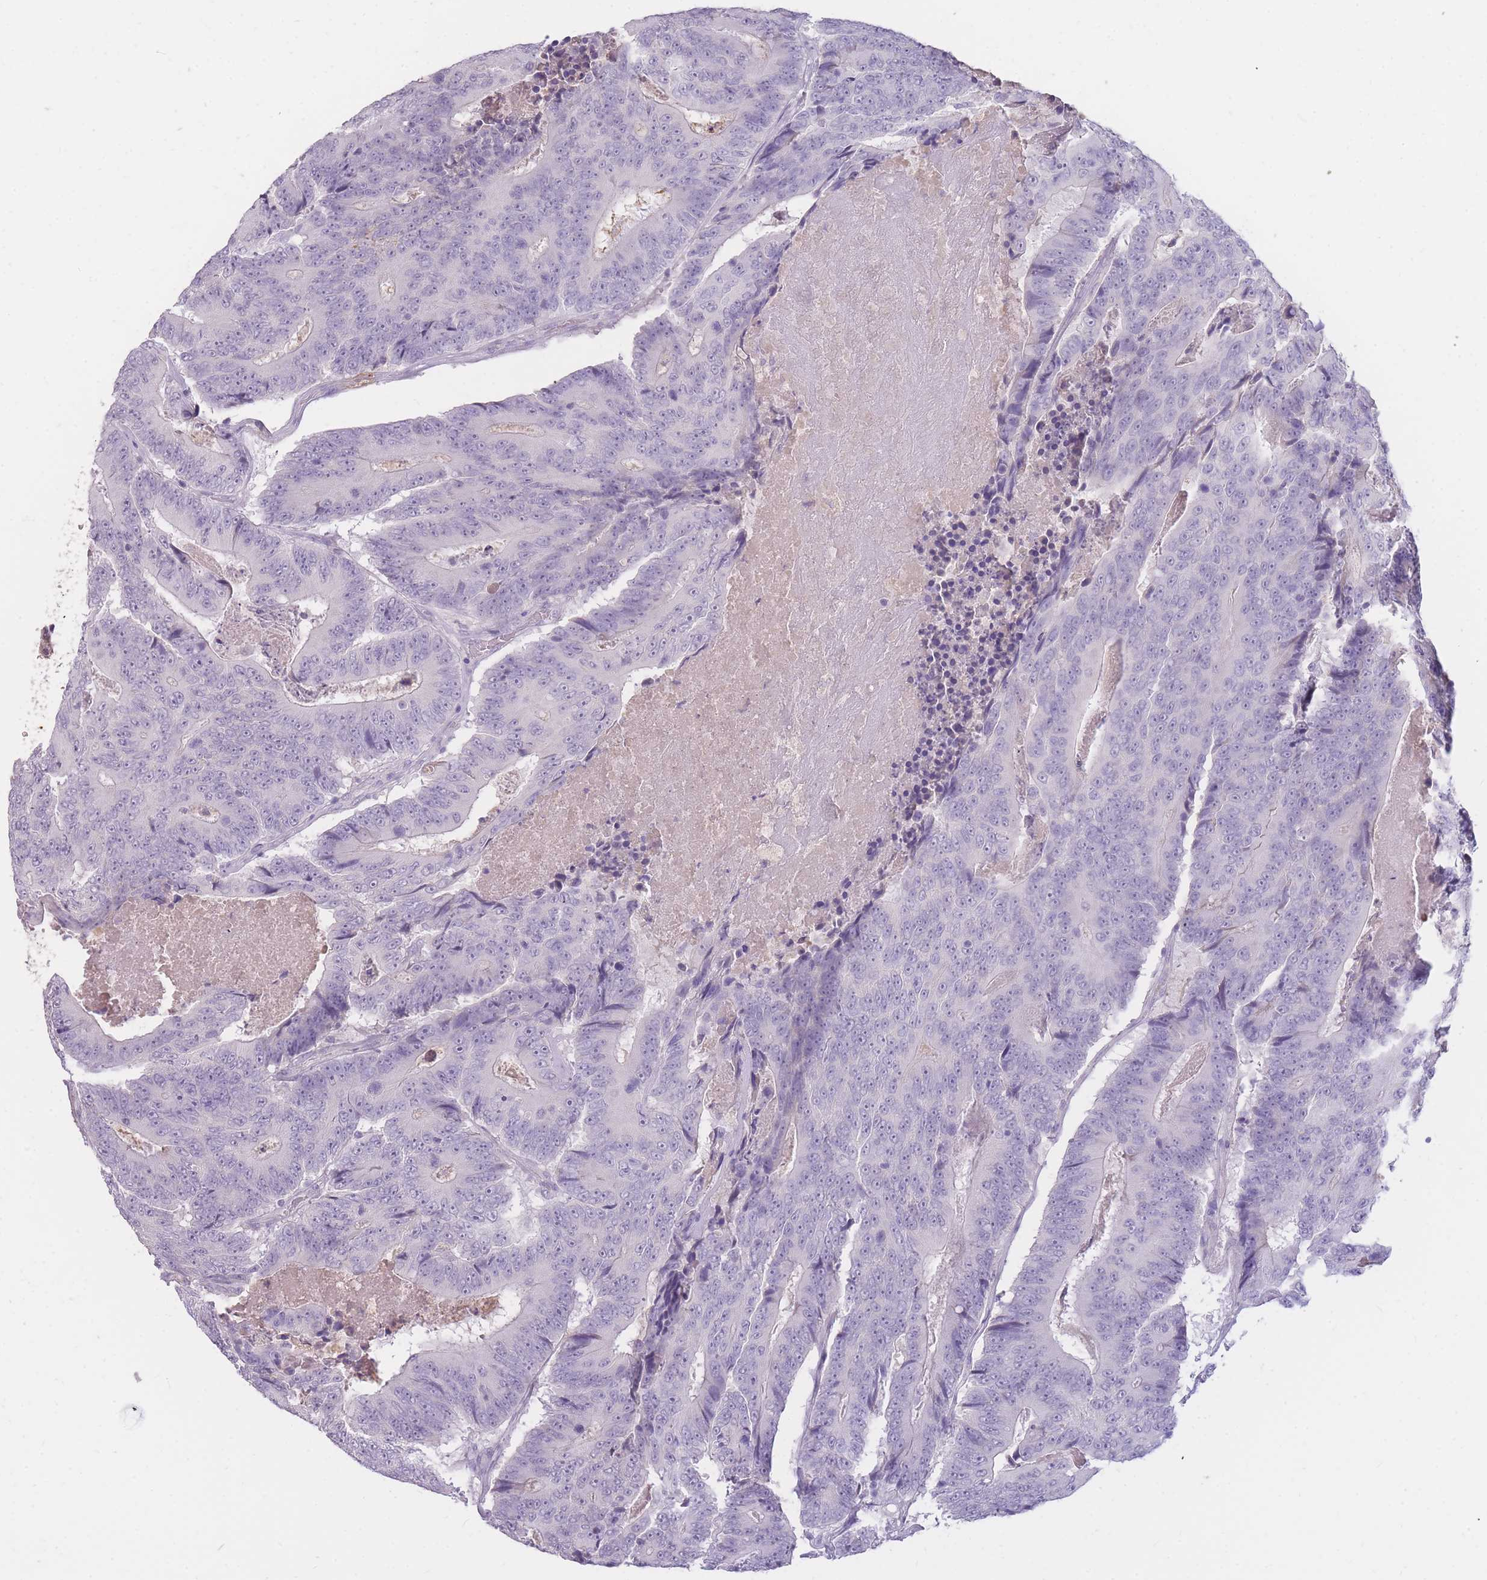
{"staining": {"intensity": "negative", "quantity": "none", "location": "none"}, "tissue": "colorectal cancer", "cell_type": "Tumor cells", "image_type": "cancer", "snomed": [{"axis": "morphology", "description": "Adenocarcinoma, NOS"}, {"axis": "topography", "description": "Colon"}], "caption": "Tumor cells are negative for protein expression in human colorectal cancer (adenocarcinoma).", "gene": "TPSD1", "patient": {"sex": "male", "age": 83}}